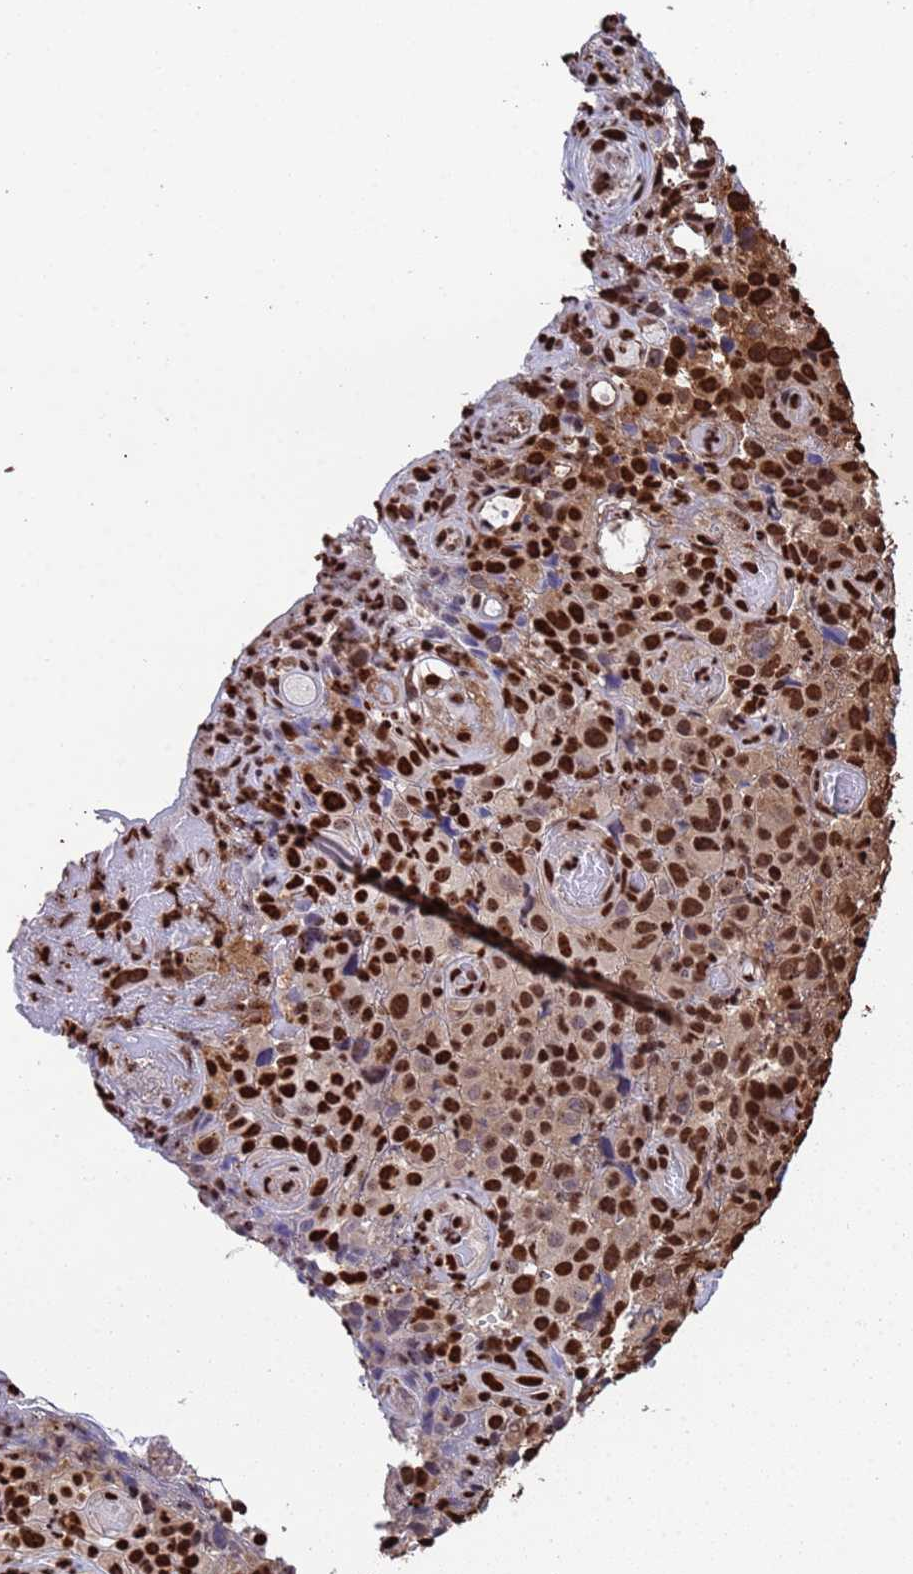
{"staining": {"intensity": "strong", "quantity": ">75%", "location": "cytoplasmic/membranous,nuclear"}, "tissue": "melanoma", "cell_type": "Tumor cells", "image_type": "cancer", "snomed": [{"axis": "morphology", "description": "Malignant melanoma, NOS"}, {"axis": "topography", "description": "Skin"}], "caption": "The micrograph displays staining of malignant melanoma, revealing strong cytoplasmic/membranous and nuclear protein expression (brown color) within tumor cells. The staining is performed using DAB brown chromogen to label protein expression. The nuclei are counter-stained blue using hematoxylin.", "gene": "SUMO4", "patient": {"sex": "female", "age": 82}}